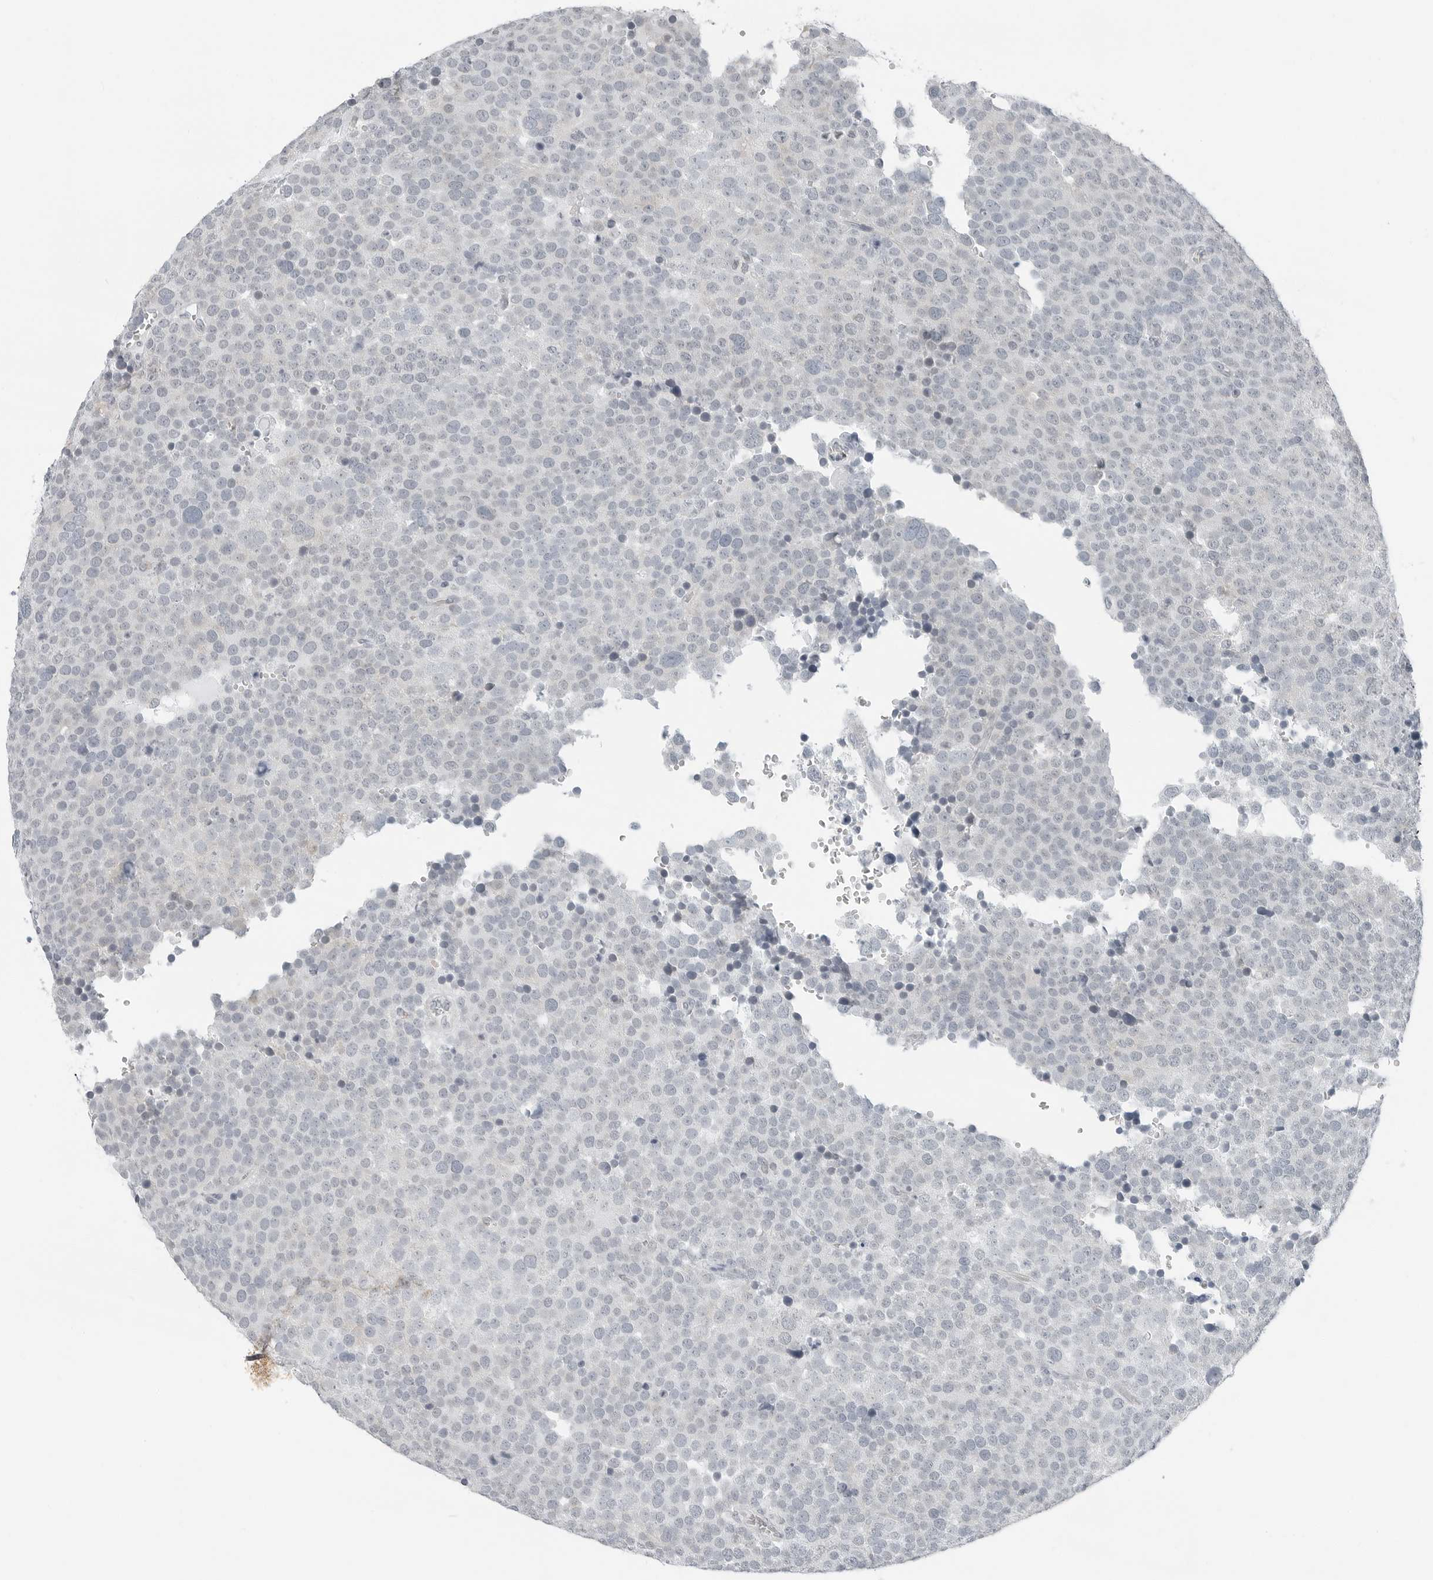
{"staining": {"intensity": "negative", "quantity": "none", "location": "none"}, "tissue": "testis cancer", "cell_type": "Tumor cells", "image_type": "cancer", "snomed": [{"axis": "morphology", "description": "Seminoma, NOS"}, {"axis": "topography", "description": "Testis"}], "caption": "This is an immunohistochemistry (IHC) histopathology image of testis seminoma. There is no expression in tumor cells.", "gene": "XIRP1", "patient": {"sex": "male", "age": 71}}